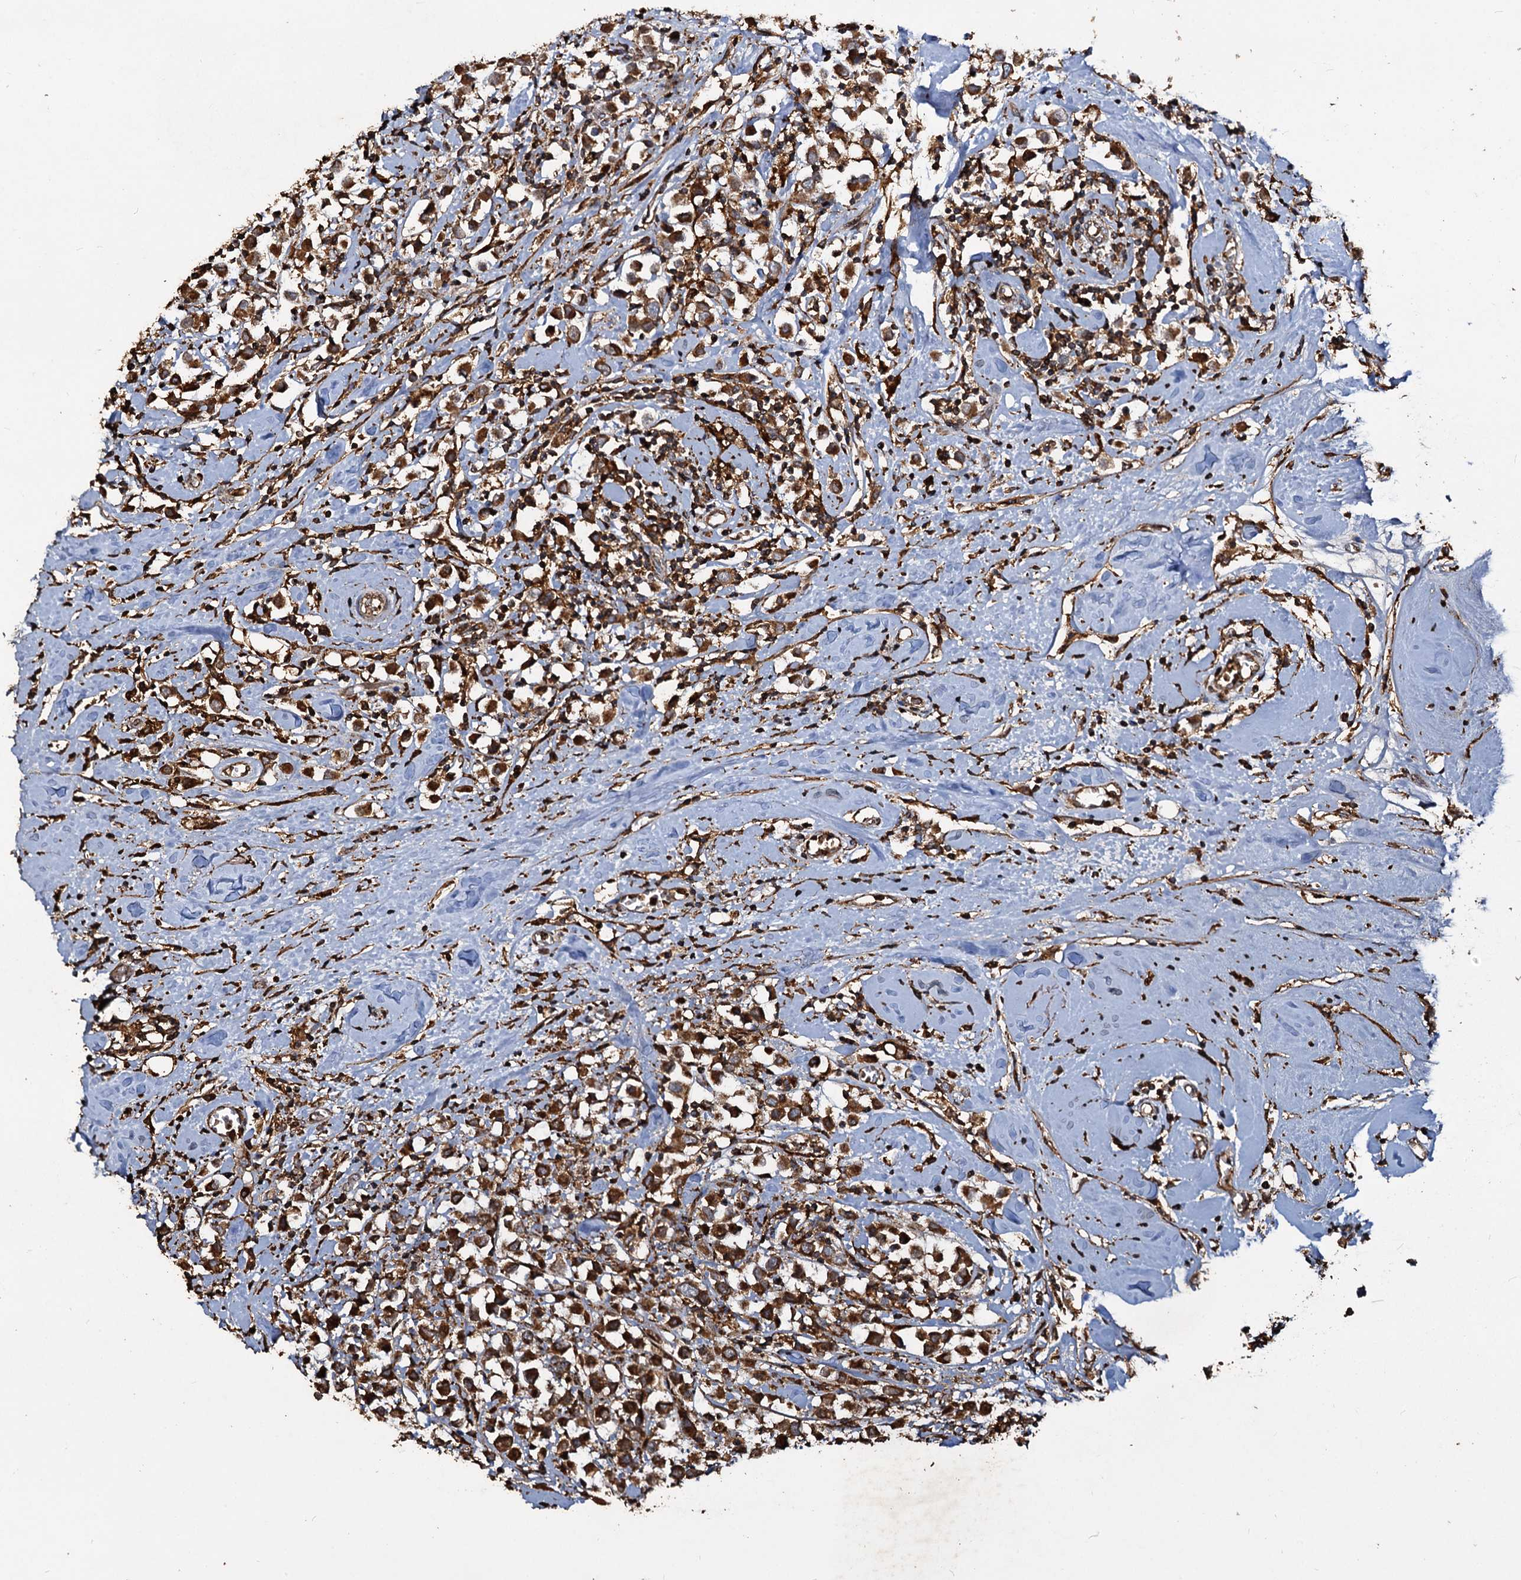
{"staining": {"intensity": "strong", "quantity": ">75%", "location": "cytoplasmic/membranous"}, "tissue": "breast cancer", "cell_type": "Tumor cells", "image_type": "cancer", "snomed": [{"axis": "morphology", "description": "Duct carcinoma"}, {"axis": "topography", "description": "Breast"}], "caption": "High-magnification brightfield microscopy of infiltrating ductal carcinoma (breast) stained with DAB (3,3'-diaminobenzidine) (brown) and counterstained with hematoxylin (blue). tumor cells exhibit strong cytoplasmic/membranous staining is appreciated in approximately>75% of cells.", "gene": "NOTCH2NLA", "patient": {"sex": "female", "age": 61}}